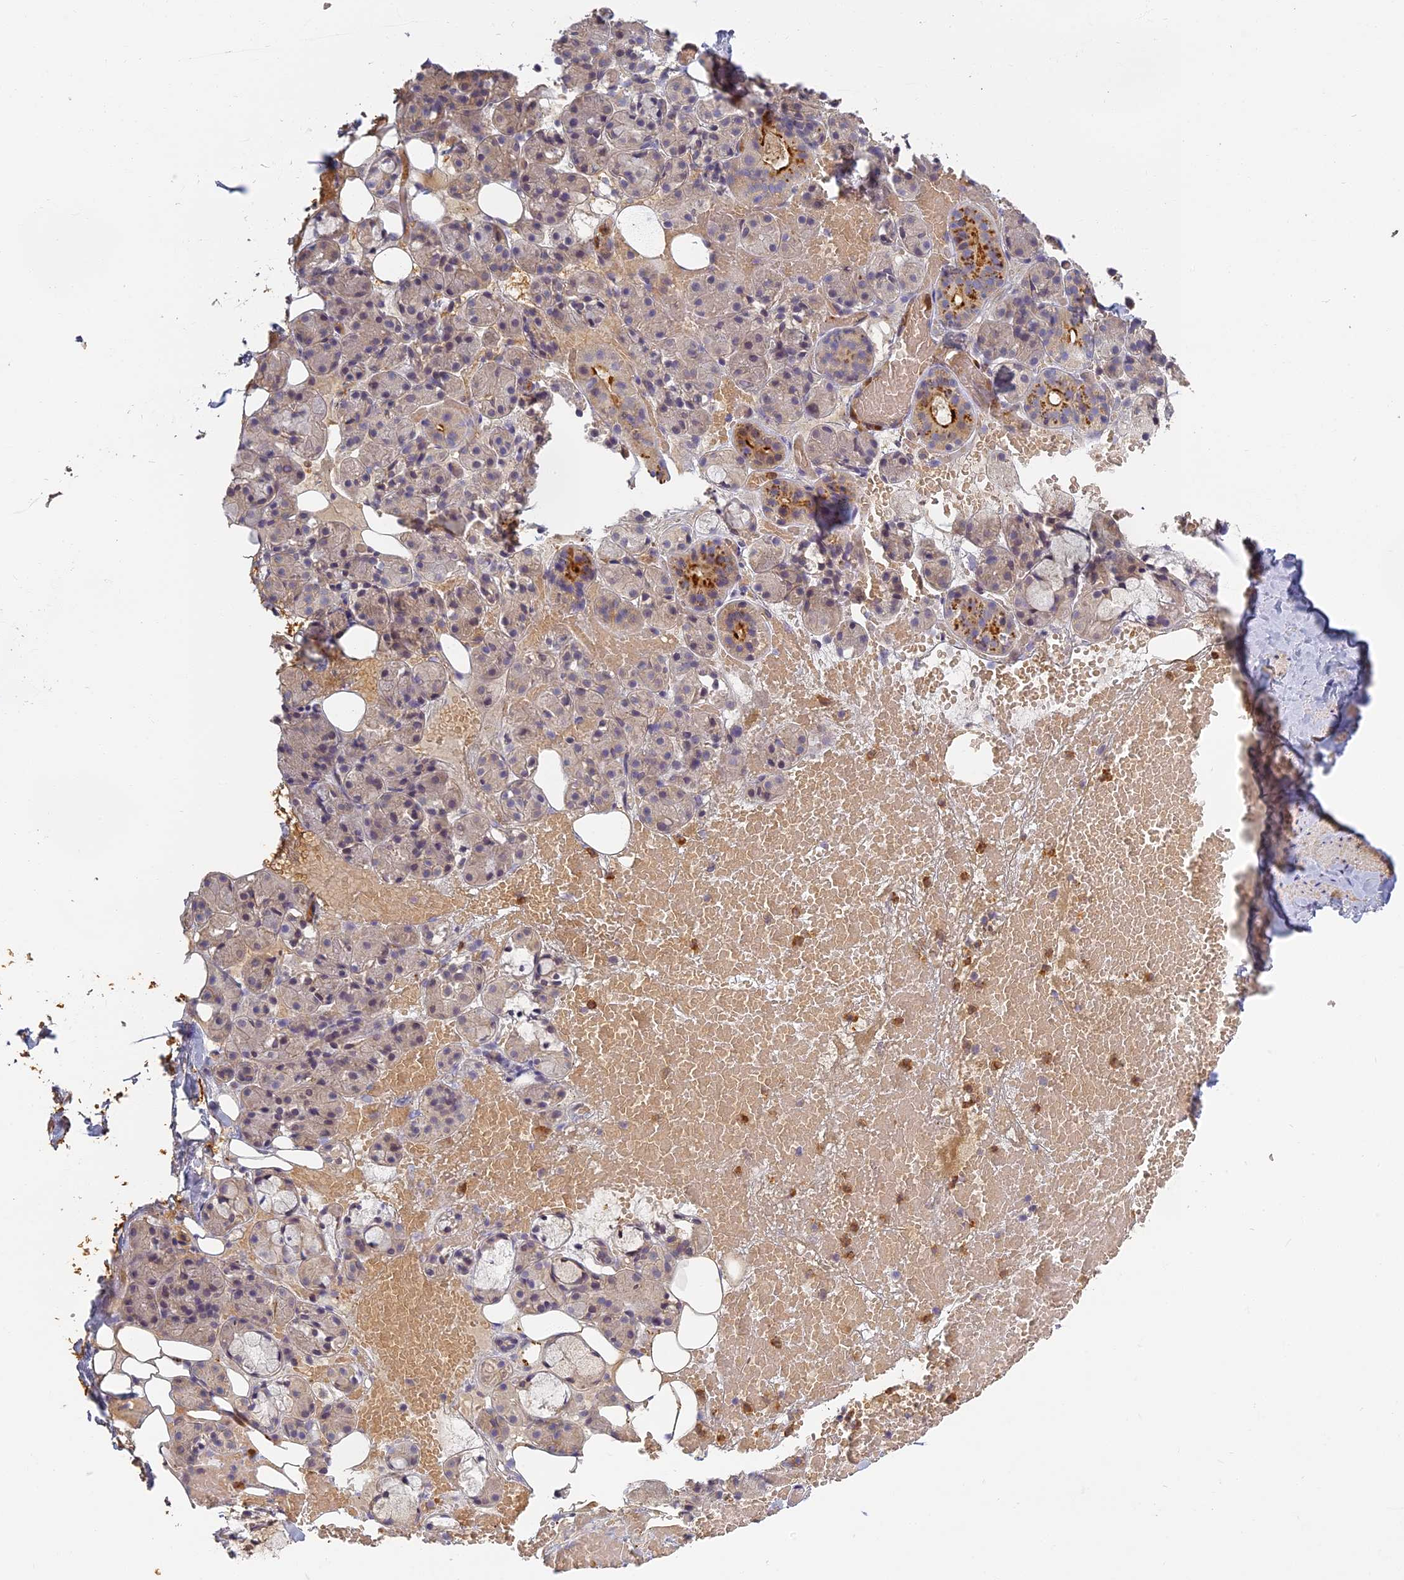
{"staining": {"intensity": "strong", "quantity": "<25%", "location": "cytoplasmic/membranous"}, "tissue": "salivary gland", "cell_type": "Glandular cells", "image_type": "normal", "snomed": [{"axis": "morphology", "description": "Normal tissue, NOS"}, {"axis": "topography", "description": "Salivary gland"}], "caption": "This photomicrograph displays immunohistochemistry staining of normal salivary gland, with medium strong cytoplasmic/membranous positivity in about <25% of glandular cells.", "gene": "AP4E1", "patient": {"sex": "male", "age": 63}}